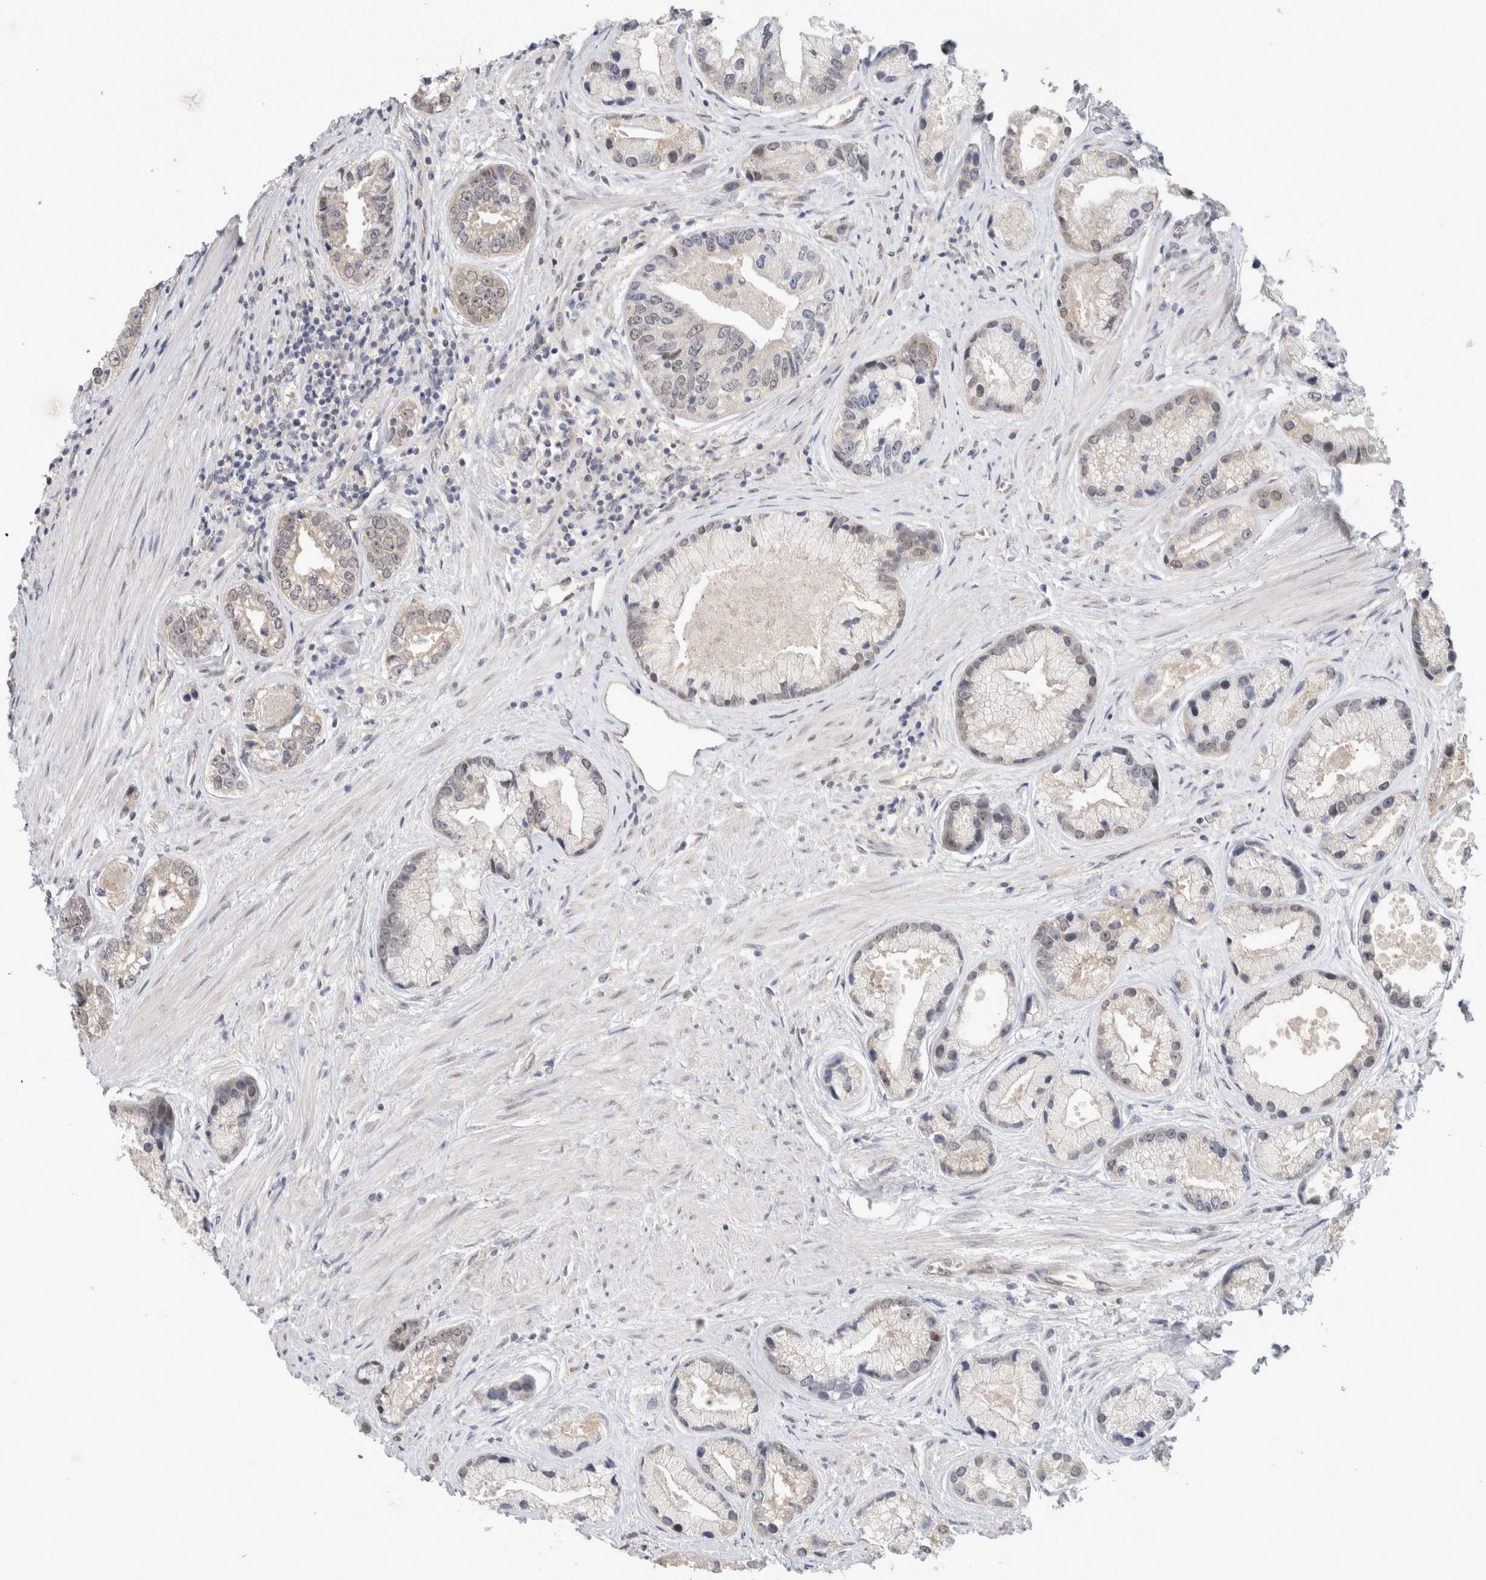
{"staining": {"intensity": "weak", "quantity": "<25%", "location": "nuclear"}, "tissue": "prostate cancer", "cell_type": "Tumor cells", "image_type": "cancer", "snomed": [{"axis": "morphology", "description": "Adenocarcinoma, High grade"}, {"axis": "topography", "description": "Prostate"}], "caption": "Histopathology image shows no significant protein staining in tumor cells of prostate high-grade adenocarcinoma.", "gene": "EIF4G3", "patient": {"sex": "male", "age": 61}}